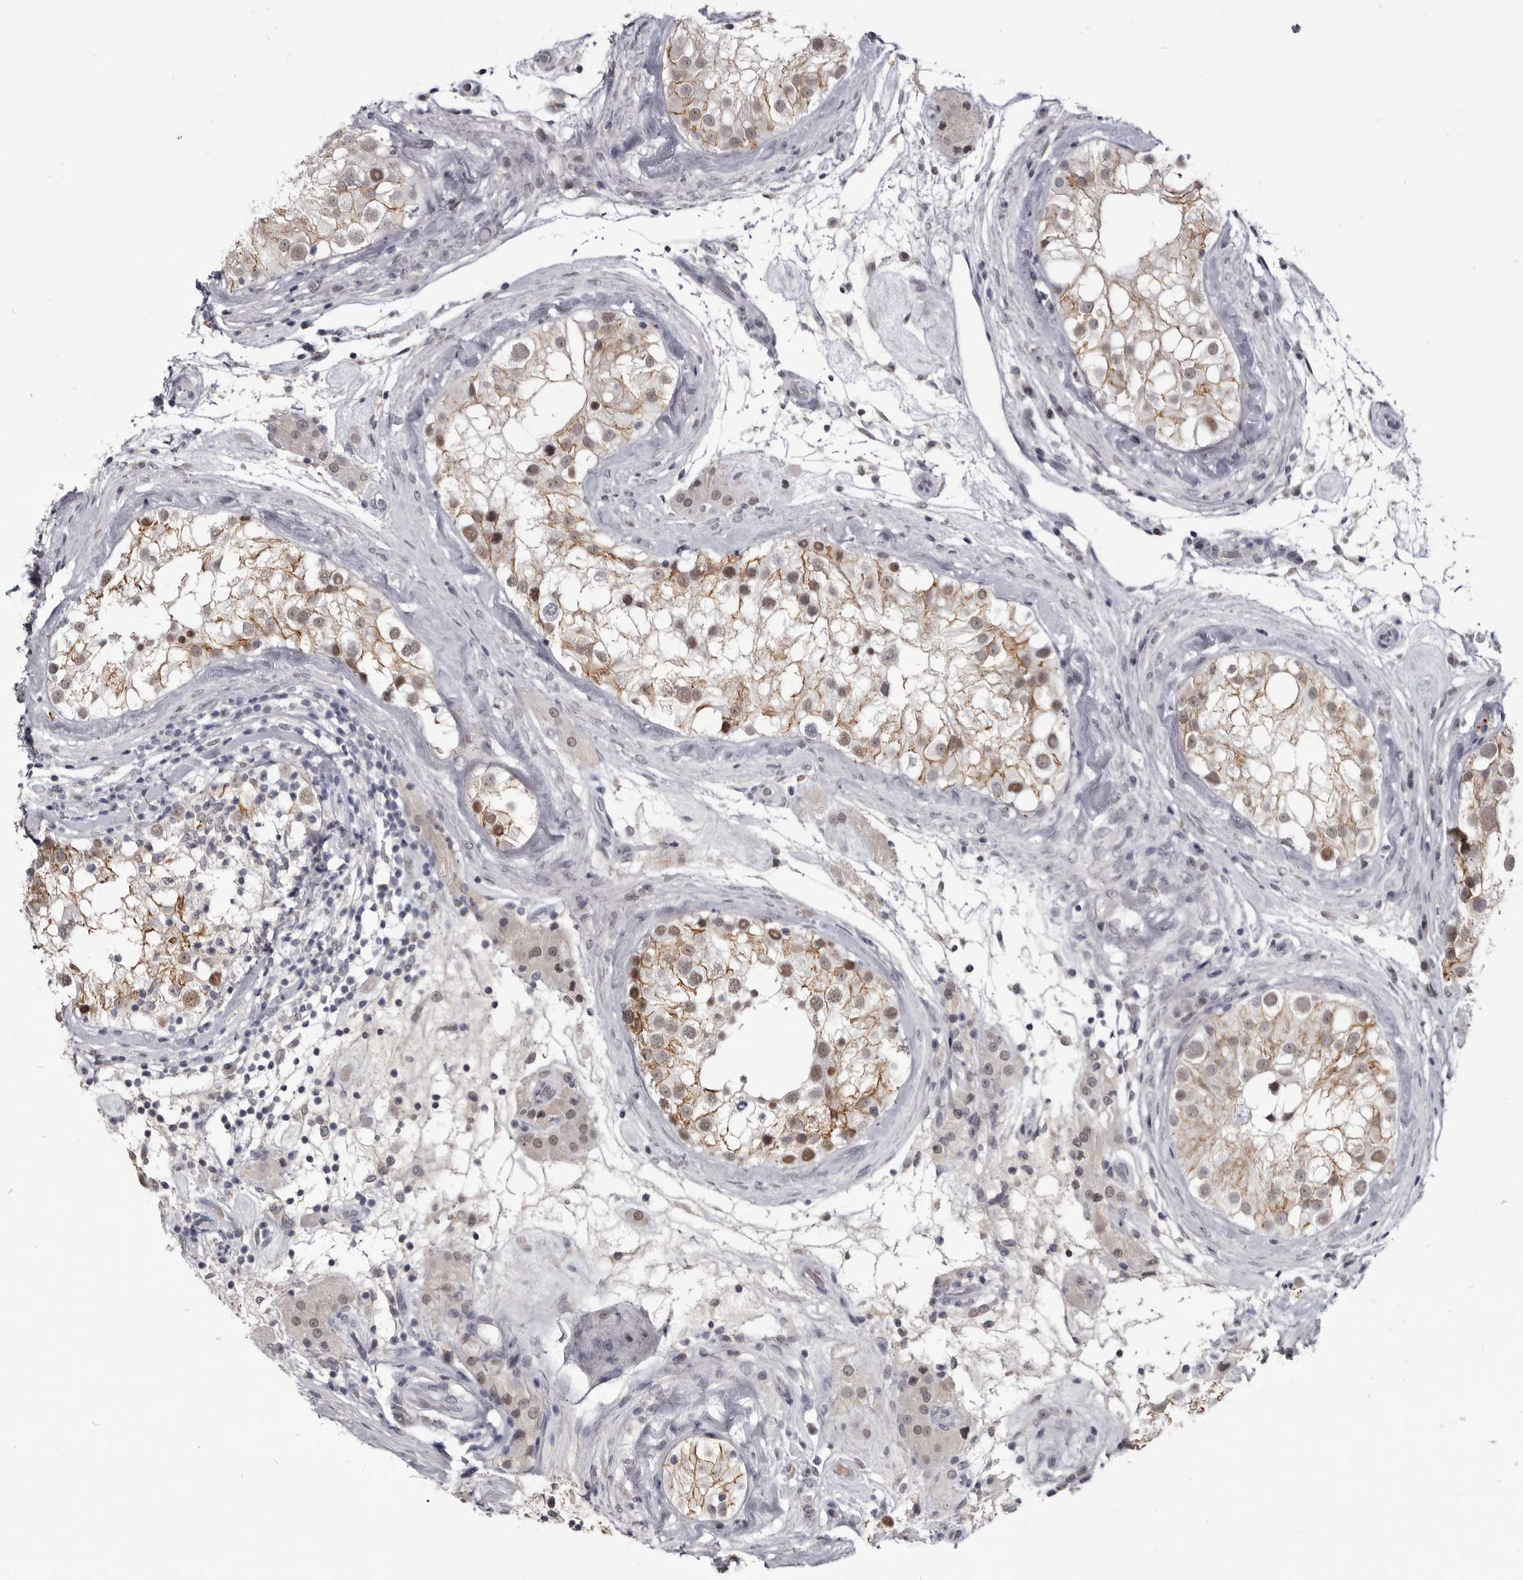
{"staining": {"intensity": "moderate", "quantity": "25%-75%", "location": "cytoplasmic/membranous,nuclear"}, "tissue": "testis", "cell_type": "Cells in seminiferous ducts", "image_type": "normal", "snomed": [{"axis": "morphology", "description": "Normal tissue, NOS"}, {"axis": "topography", "description": "Testis"}], "caption": "The micrograph demonstrates immunohistochemical staining of benign testis. There is moderate cytoplasmic/membranous,nuclear positivity is identified in approximately 25%-75% of cells in seminiferous ducts.", "gene": "CGN", "patient": {"sex": "male", "age": 46}}